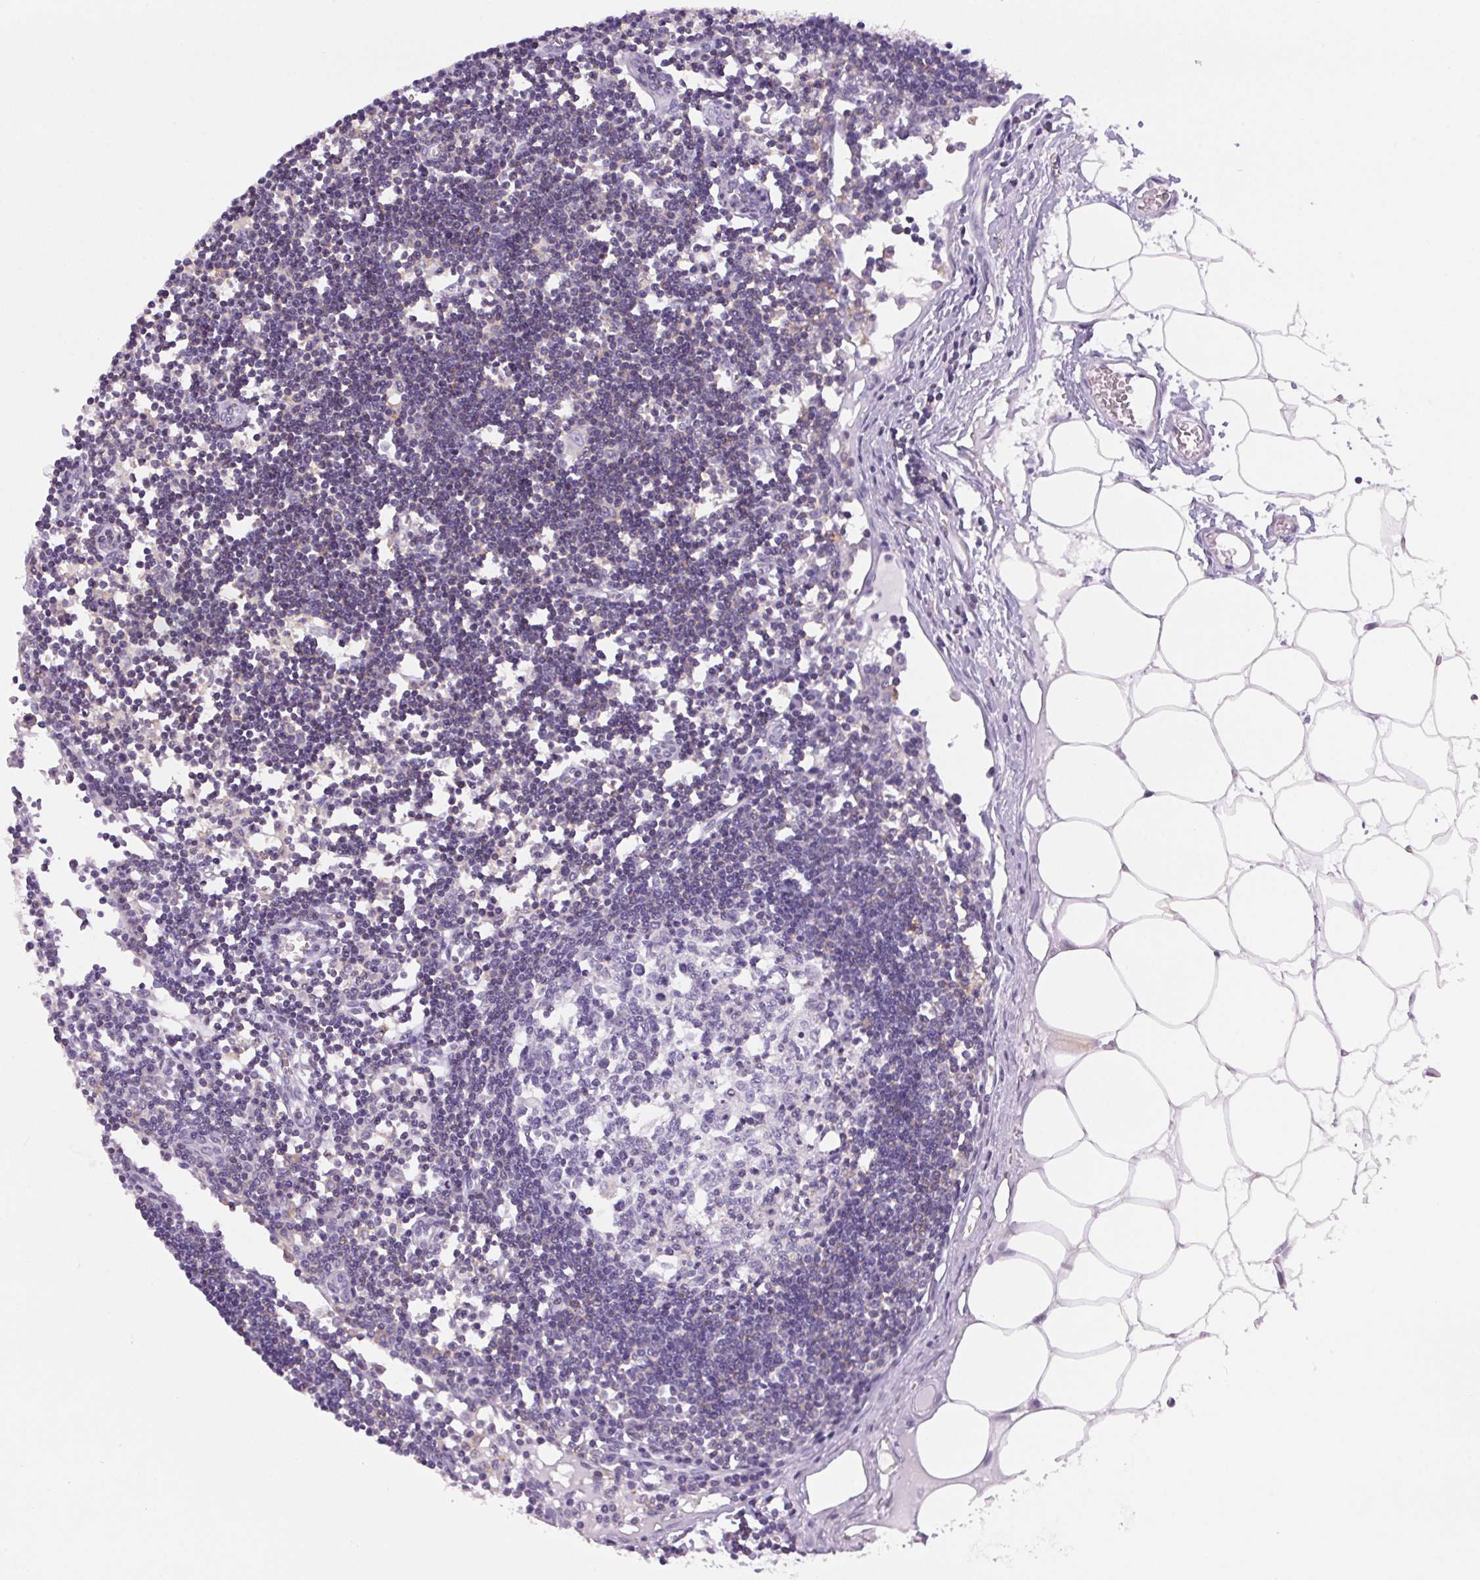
{"staining": {"intensity": "negative", "quantity": "none", "location": "none"}, "tissue": "lymph node", "cell_type": "Germinal center cells", "image_type": "normal", "snomed": [{"axis": "morphology", "description": "Normal tissue, NOS"}, {"axis": "topography", "description": "Lymph node"}], "caption": "Protein analysis of benign lymph node shows no significant staining in germinal center cells. (DAB IHC, high magnification).", "gene": "S100A2", "patient": {"sex": "female", "age": 65}}